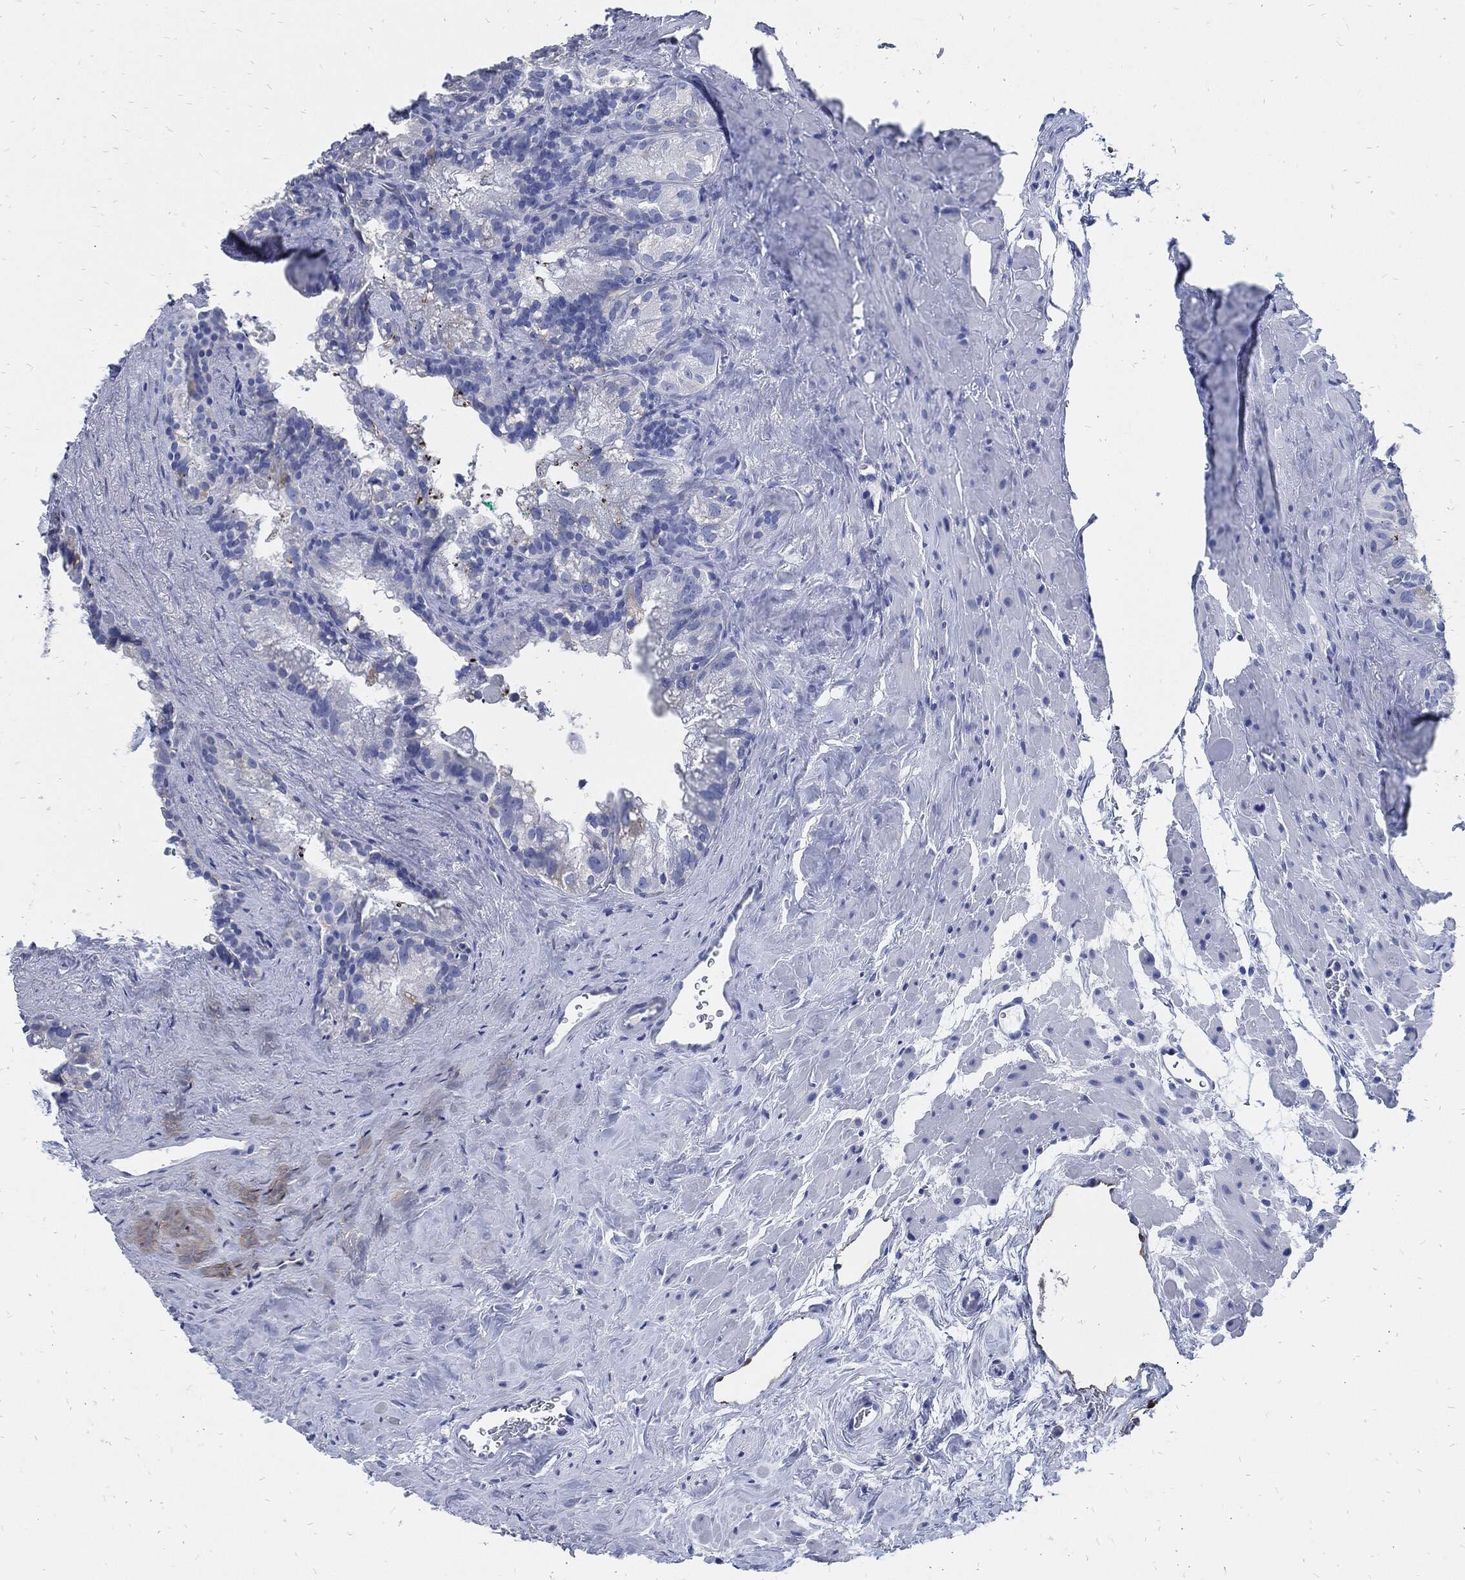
{"staining": {"intensity": "negative", "quantity": "none", "location": "none"}, "tissue": "seminal vesicle", "cell_type": "Glandular cells", "image_type": "normal", "snomed": [{"axis": "morphology", "description": "Normal tissue, NOS"}, {"axis": "topography", "description": "Seminal veicle"}], "caption": "A photomicrograph of human seminal vesicle is negative for staining in glandular cells. (Brightfield microscopy of DAB (3,3'-diaminobenzidine) IHC at high magnification).", "gene": "FABP4", "patient": {"sex": "male", "age": 72}}